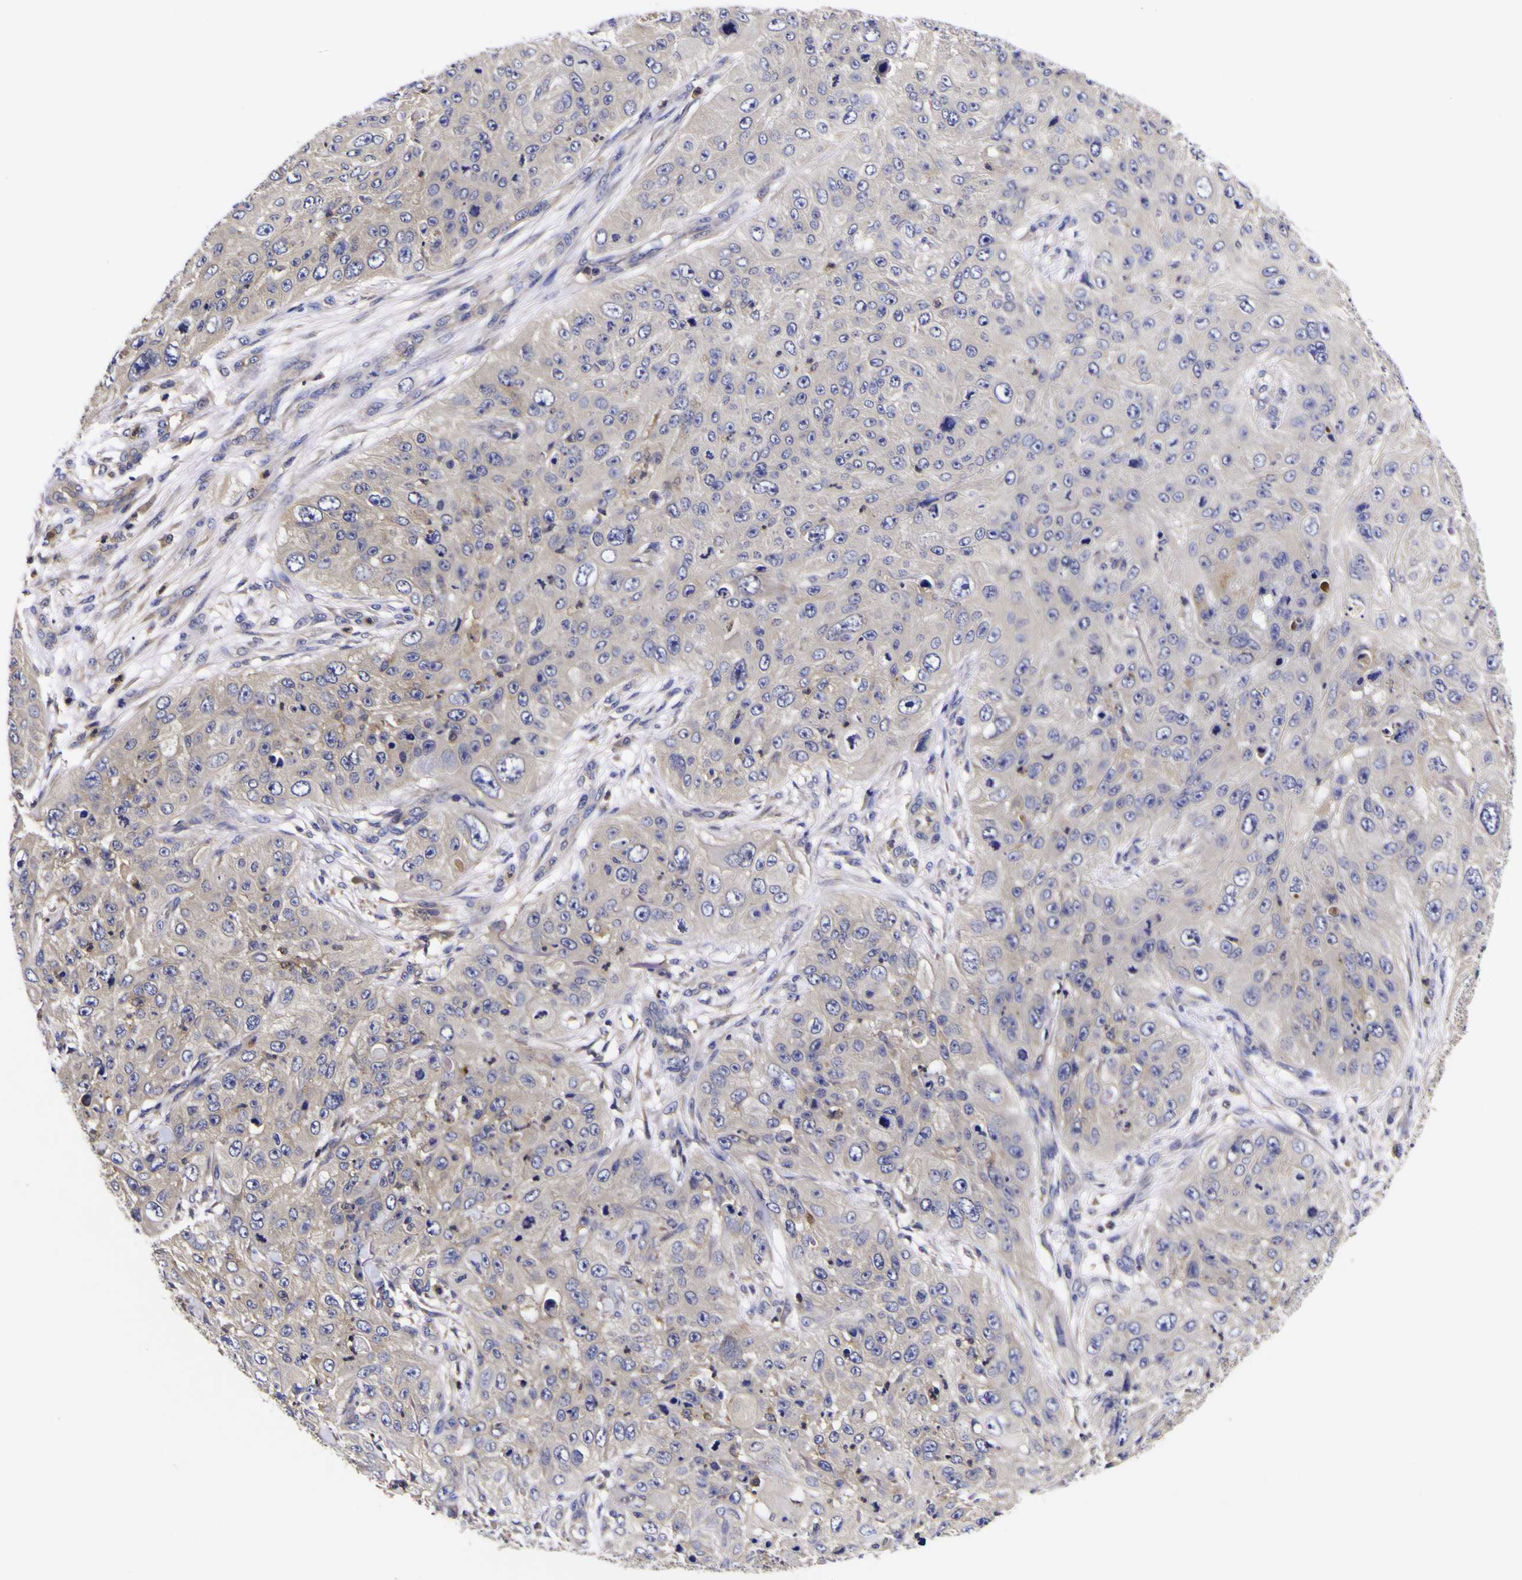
{"staining": {"intensity": "negative", "quantity": "none", "location": "none"}, "tissue": "skin cancer", "cell_type": "Tumor cells", "image_type": "cancer", "snomed": [{"axis": "morphology", "description": "Squamous cell carcinoma, NOS"}, {"axis": "topography", "description": "Skin"}], "caption": "Photomicrograph shows no protein positivity in tumor cells of skin cancer (squamous cell carcinoma) tissue.", "gene": "MAPK14", "patient": {"sex": "female", "age": 80}}